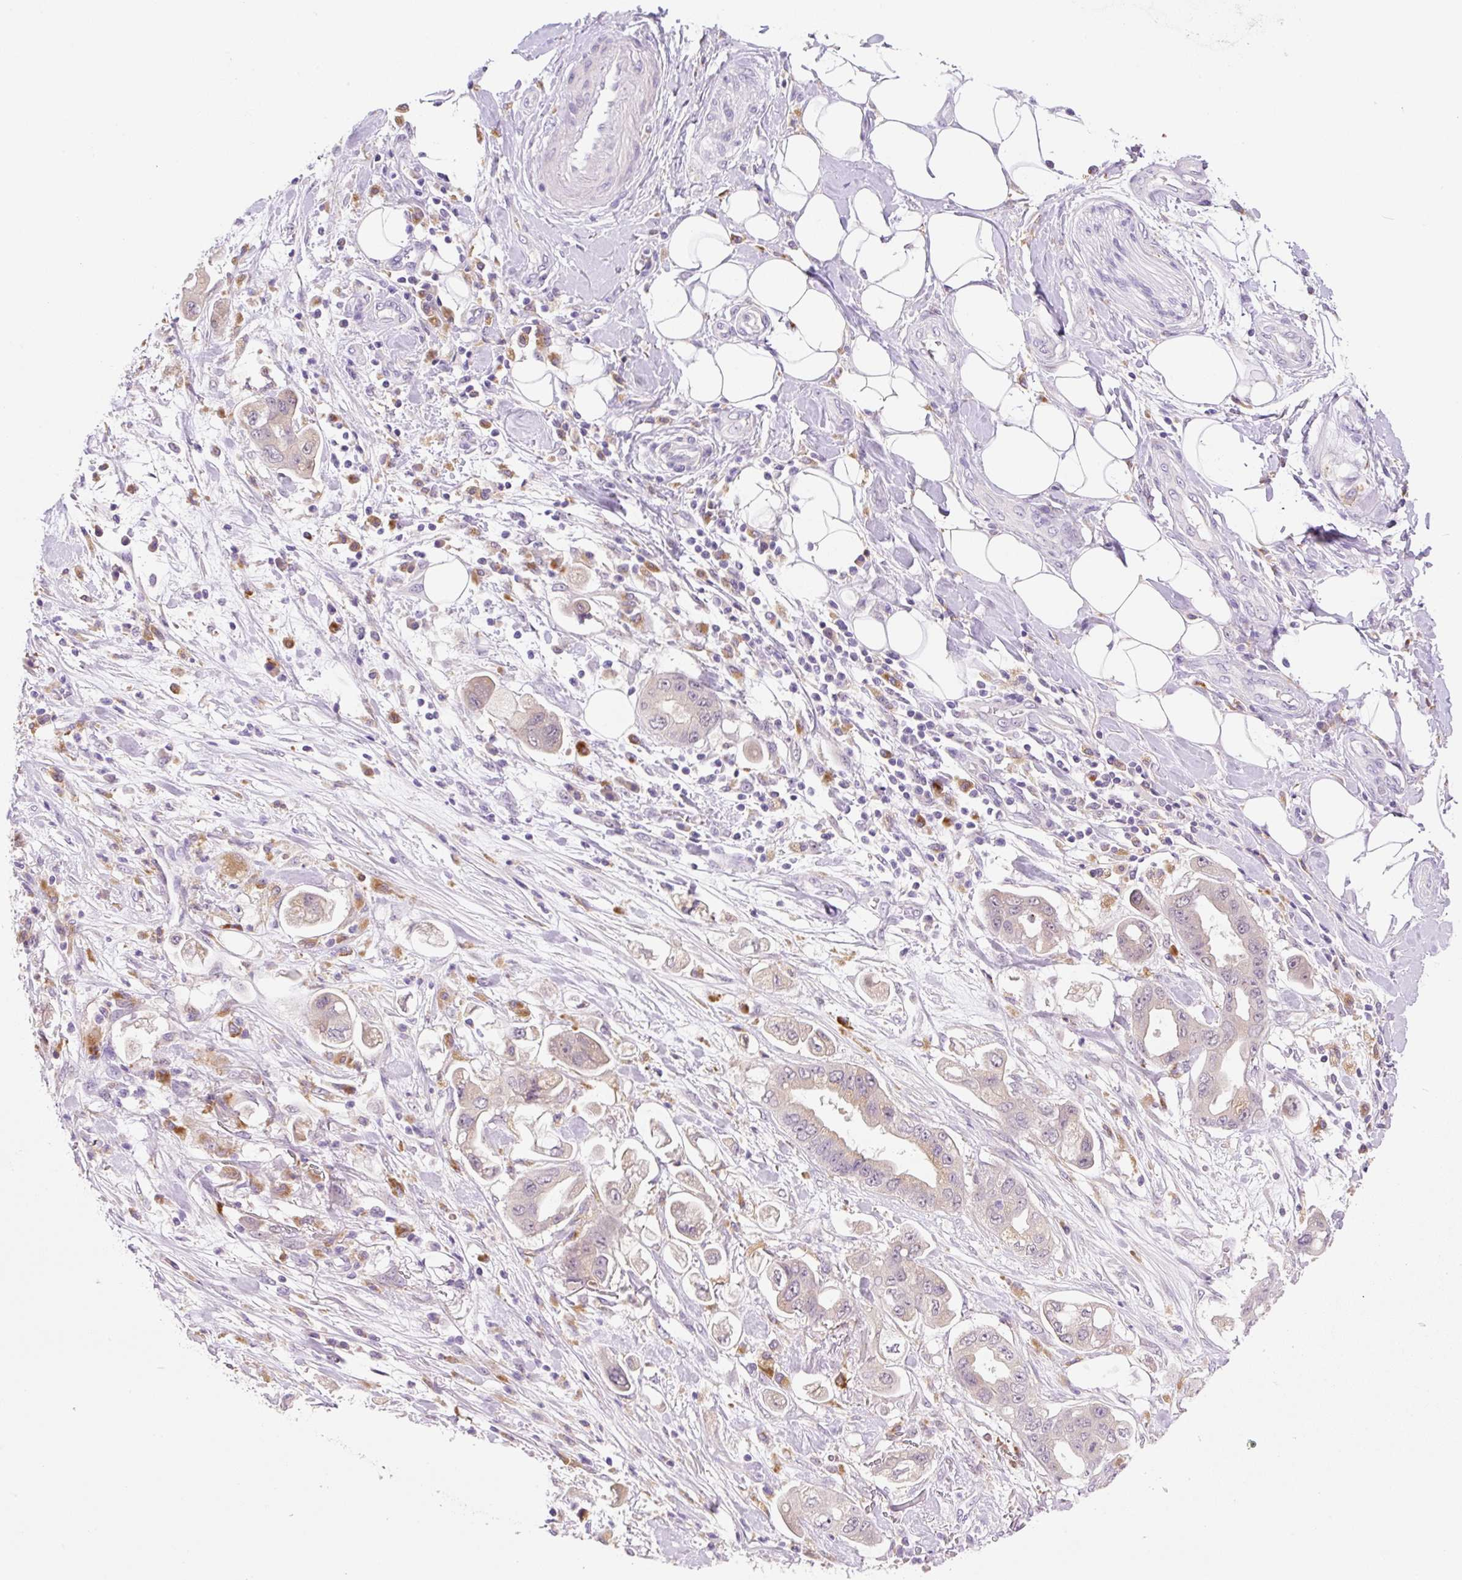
{"staining": {"intensity": "weak", "quantity": ">75%", "location": "cytoplasmic/membranous"}, "tissue": "stomach cancer", "cell_type": "Tumor cells", "image_type": "cancer", "snomed": [{"axis": "morphology", "description": "Adenocarcinoma, NOS"}, {"axis": "topography", "description": "Stomach"}], "caption": "Tumor cells show low levels of weak cytoplasmic/membranous expression in approximately >75% of cells in stomach adenocarcinoma. The staining was performed using DAB, with brown indicating positive protein expression. Nuclei are stained blue with hematoxylin.", "gene": "CEBPZOS", "patient": {"sex": "male", "age": 62}}